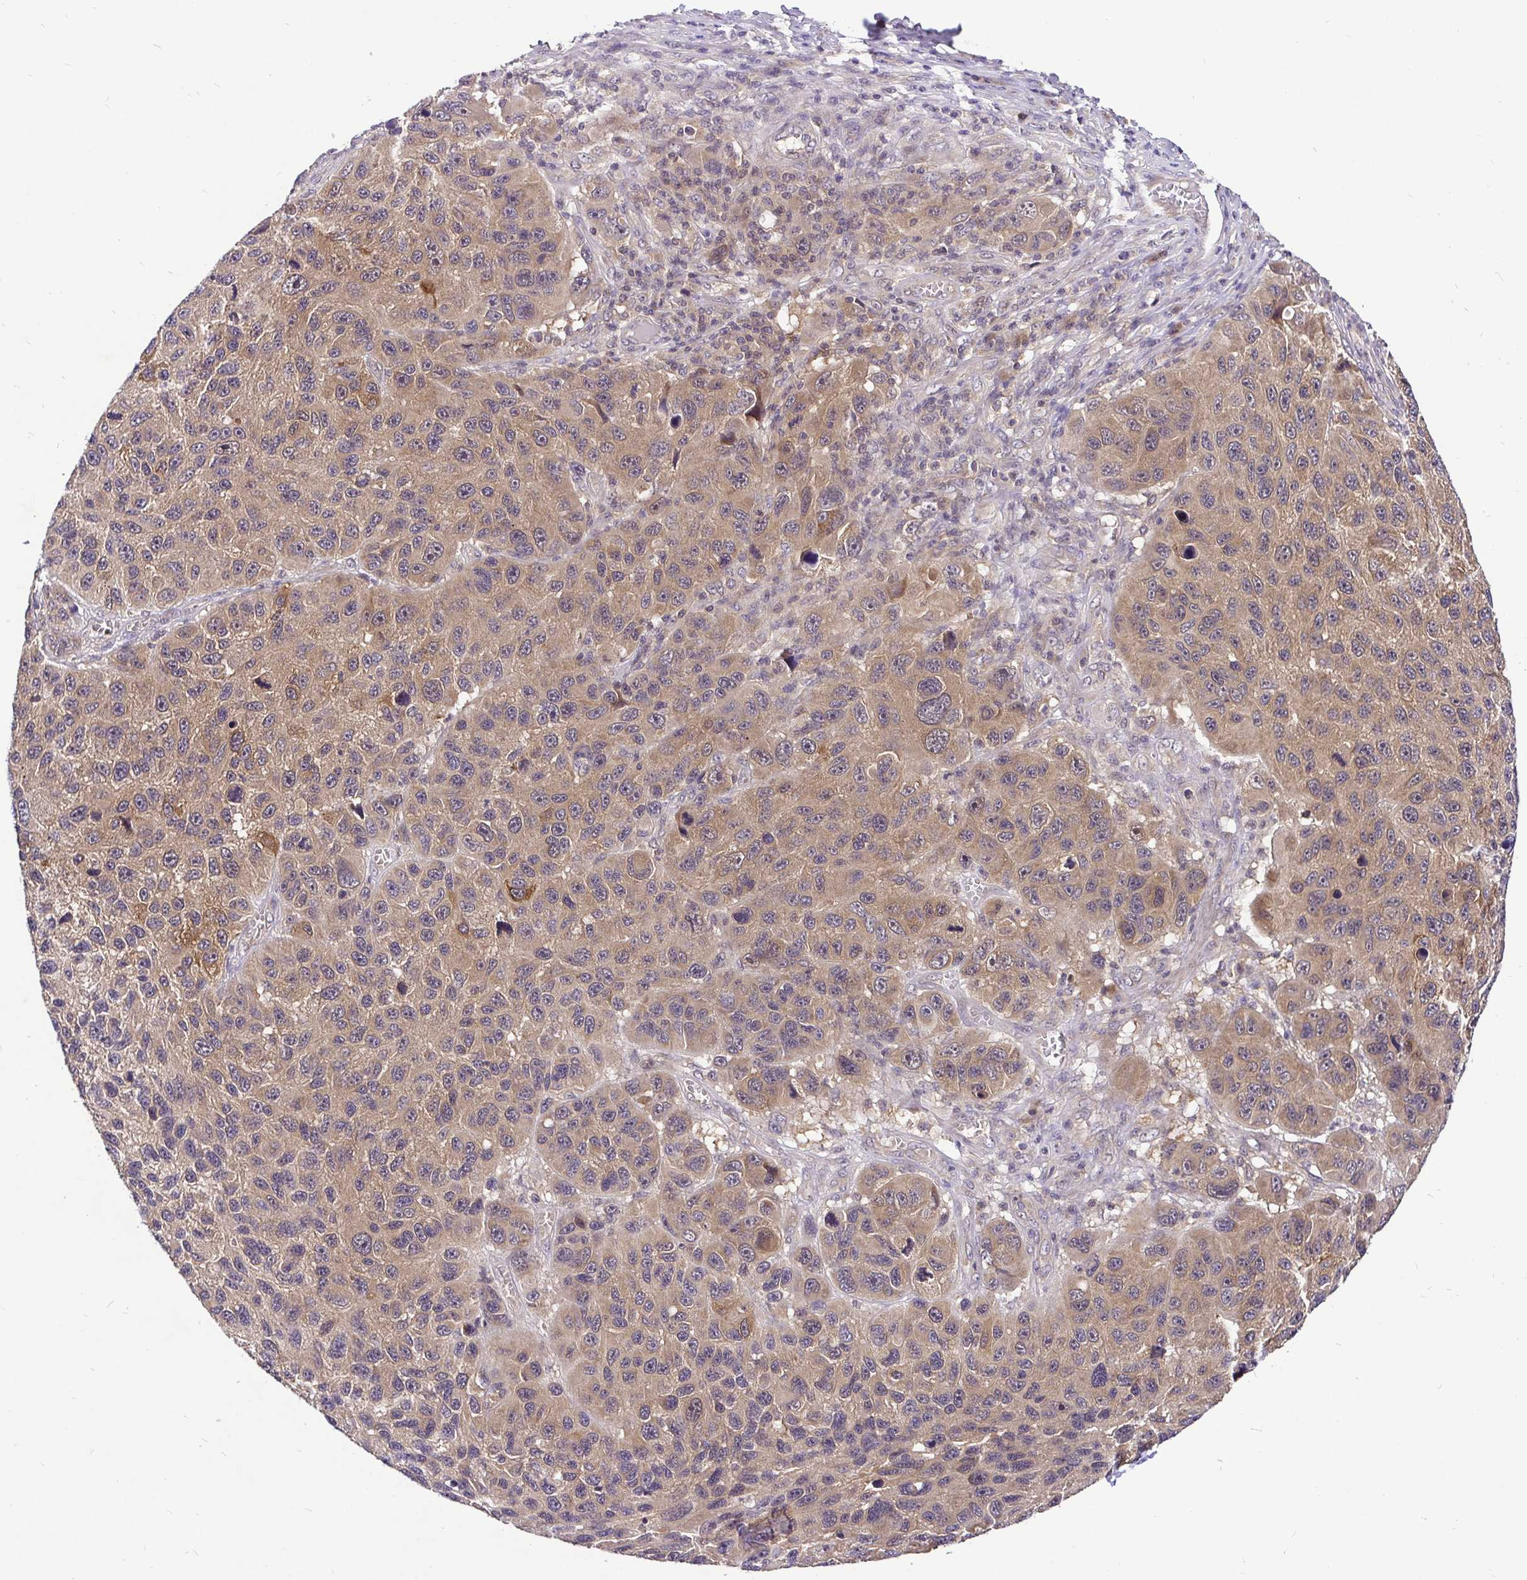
{"staining": {"intensity": "moderate", "quantity": ">75%", "location": "cytoplasmic/membranous"}, "tissue": "melanoma", "cell_type": "Tumor cells", "image_type": "cancer", "snomed": [{"axis": "morphology", "description": "Malignant melanoma, NOS"}, {"axis": "topography", "description": "Skin"}], "caption": "The histopathology image shows a brown stain indicating the presence of a protein in the cytoplasmic/membranous of tumor cells in melanoma. The protein is shown in brown color, while the nuclei are stained blue.", "gene": "UBE2M", "patient": {"sex": "male", "age": 53}}